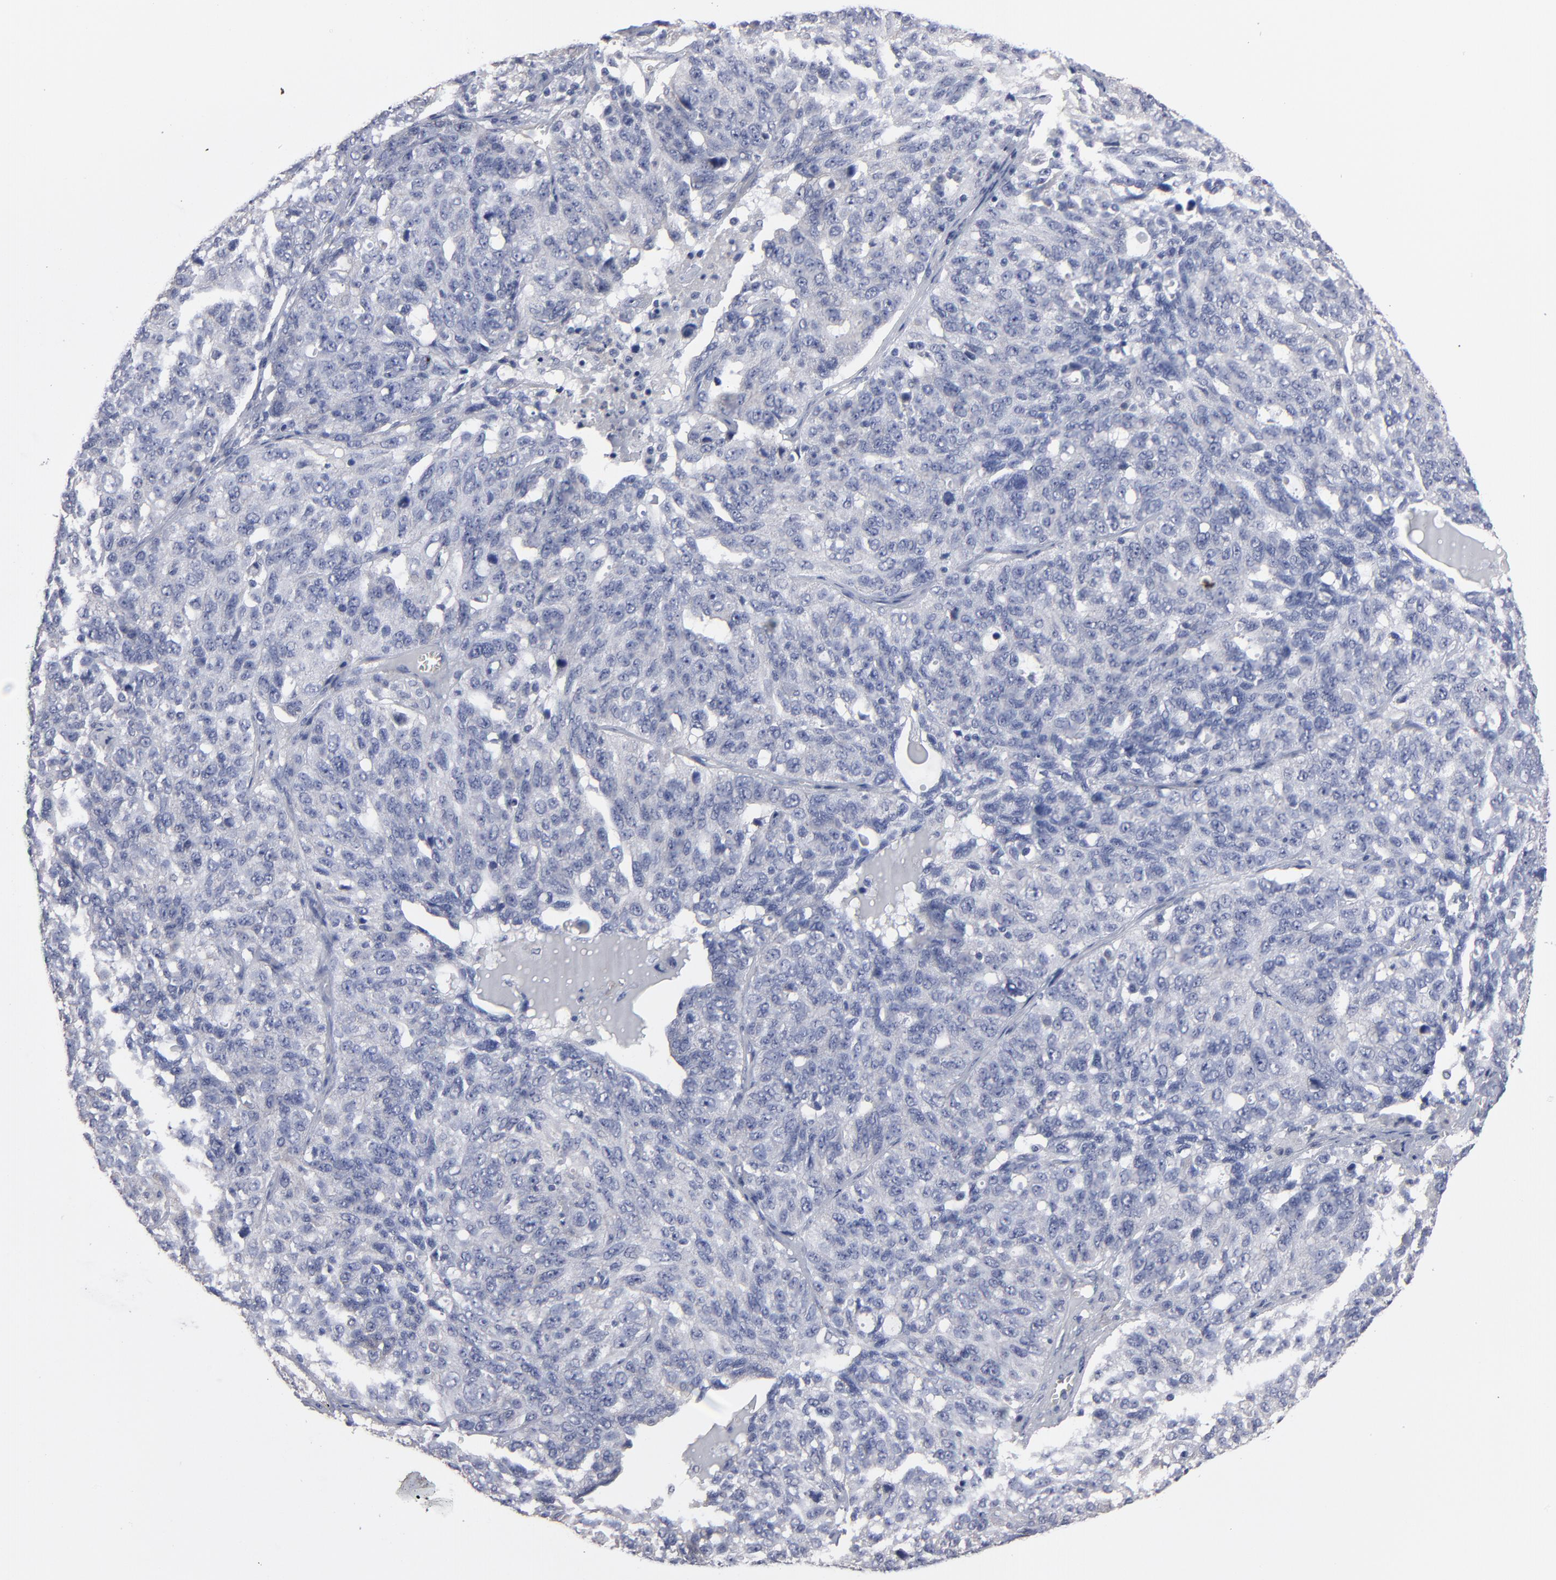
{"staining": {"intensity": "negative", "quantity": "none", "location": "none"}, "tissue": "ovarian cancer", "cell_type": "Tumor cells", "image_type": "cancer", "snomed": [{"axis": "morphology", "description": "Cystadenocarcinoma, serous, NOS"}, {"axis": "topography", "description": "Ovary"}], "caption": "This is a micrograph of immunohistochemistry (IHC) staining of serous cystadenocarcinoma (ovarian), which shows no staining in tumor cells.", "gene": "ZNF175", "patient": {"sex": "female", "age": 71}}